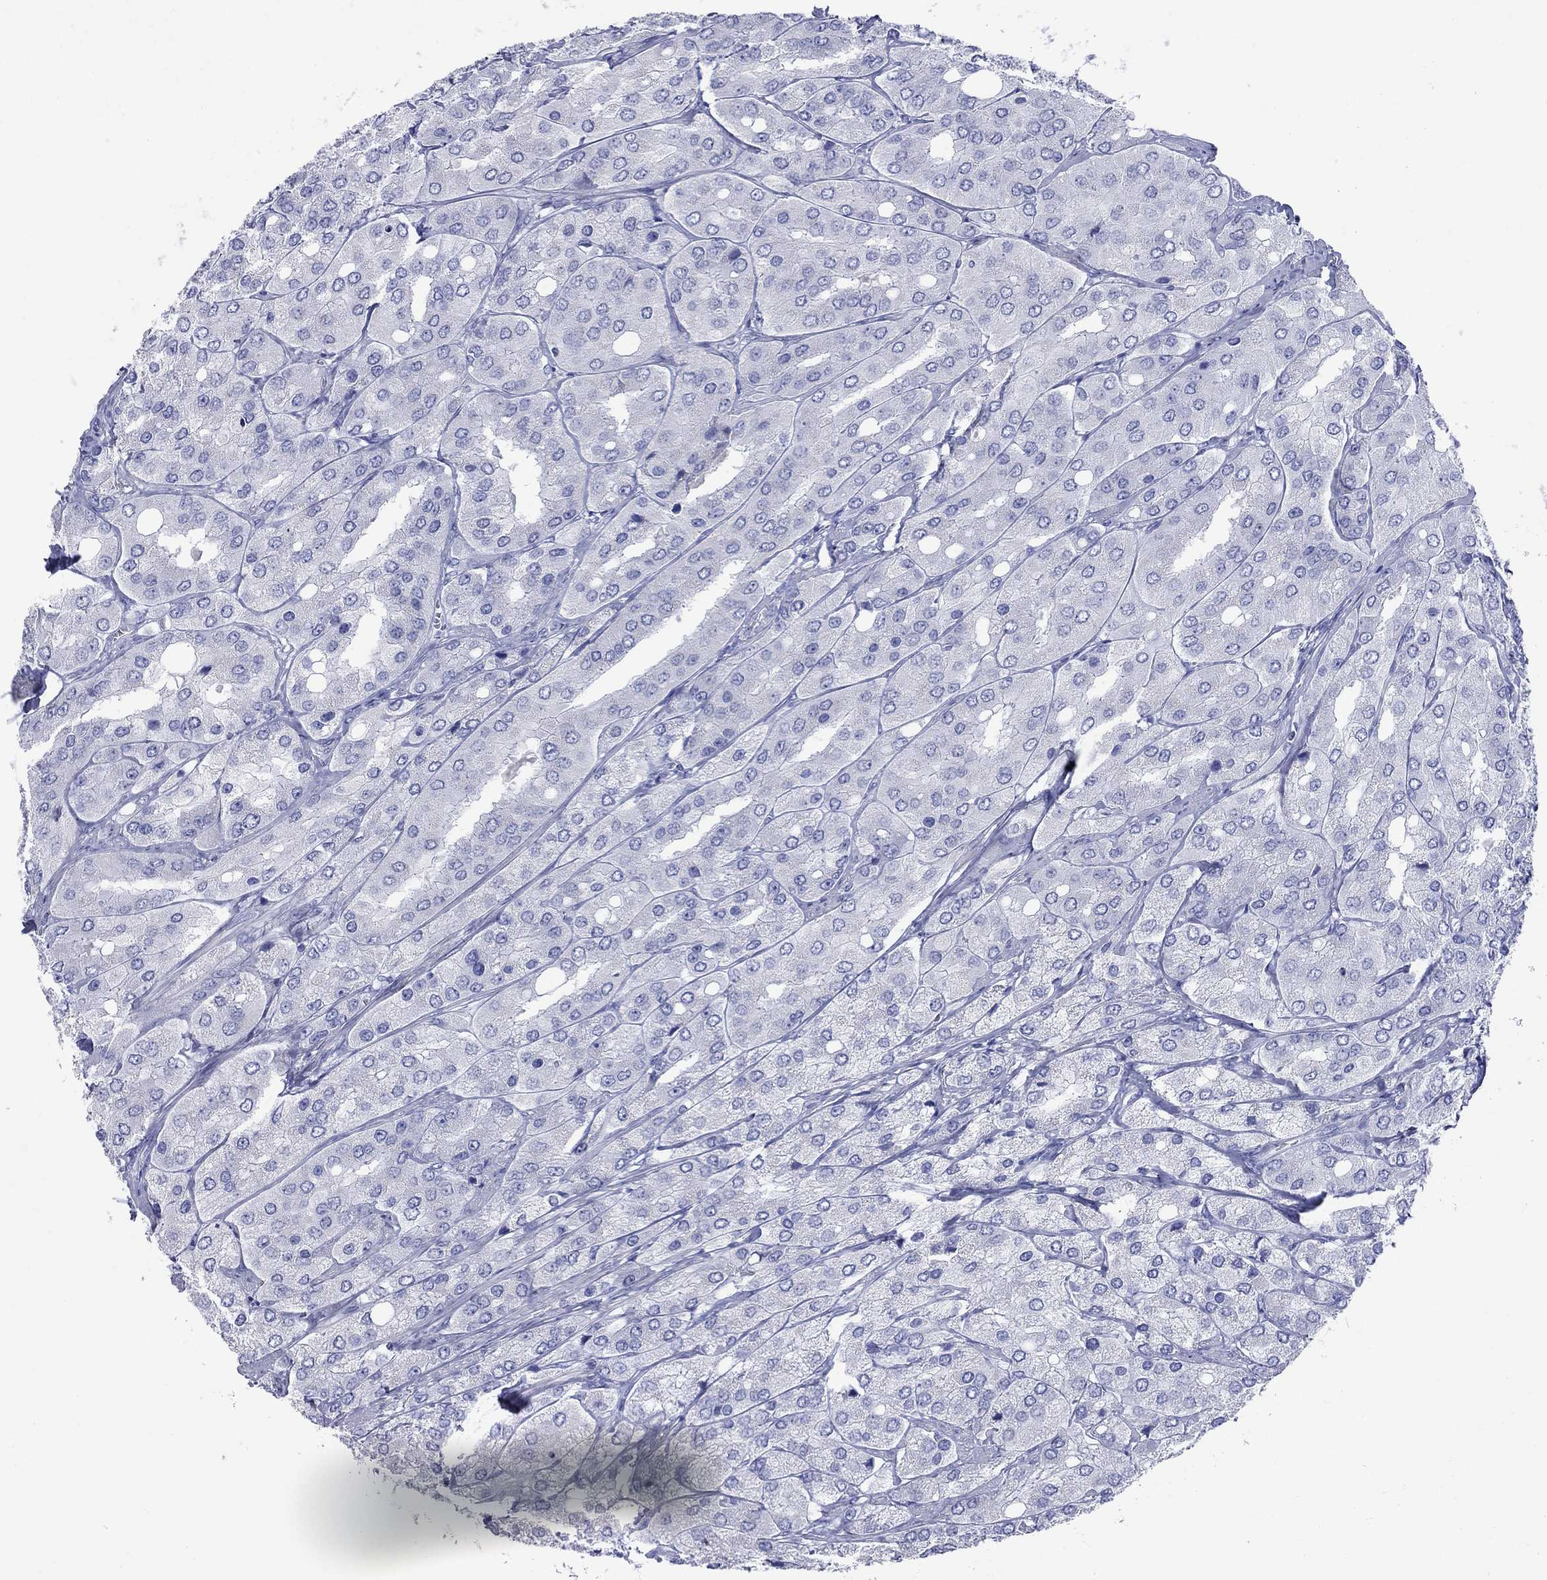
{"staining": {"intensity": "negative", "quantity": "none", "location": "none"}, "tissue": "prostate cancer", "cell_type": "Tumor cells", "image_type": "cancer", "snomed": [{"axis": "morphology", "description": "Adenocarcinoma, Low grade"}, {"axis": "topography", "description": "Prostate"}], "caption": "A high-resolution histopathology image shows immunohistochemistry staining of low-grade adenocarcinoma (prostate), which demonstrates no significant positivity in tumor cells.", "gene": "VSIG10", "patient": {"sex": "male", "age": 69}}